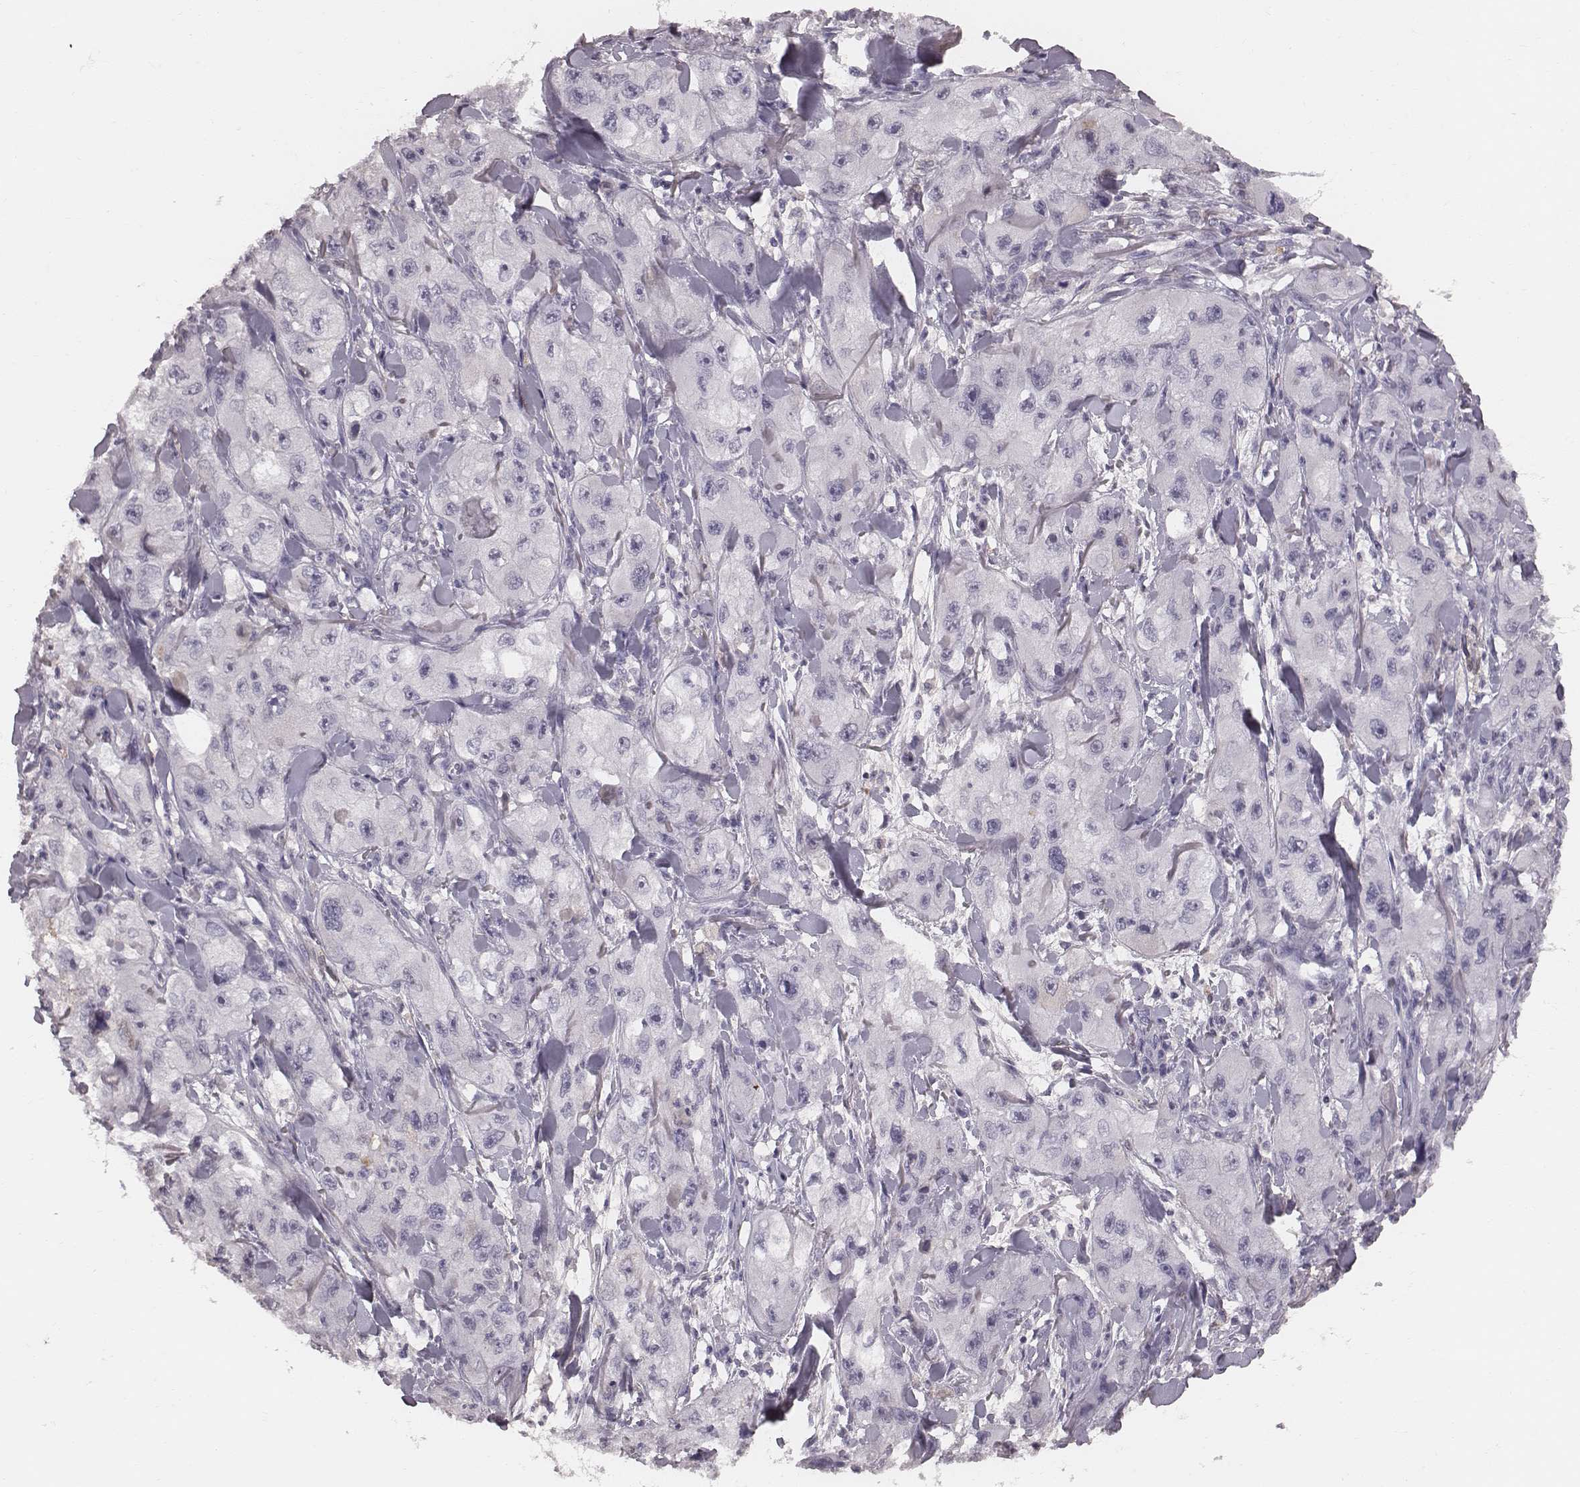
{"staining": {"intensity": "negative", "quantity": "none", "location": "none"}, "tissue": "skin cancer", "cell_type": "Tumor cells", "image_type": "cancer", "snomed": [{"axis": "morphology", "description": "Squamous cell carcinoma, NOS"}, {"axis": "topography", "description": "Skin"}, {"axis": "topography", "description": "Subcutis"}], "caption": "IHC histopathology image of skin cancer stained for a protein (brown), which displays no positivity in tumor cells.", "gene": "CFTR", "patient": {"sex": "male", "age": 73}}